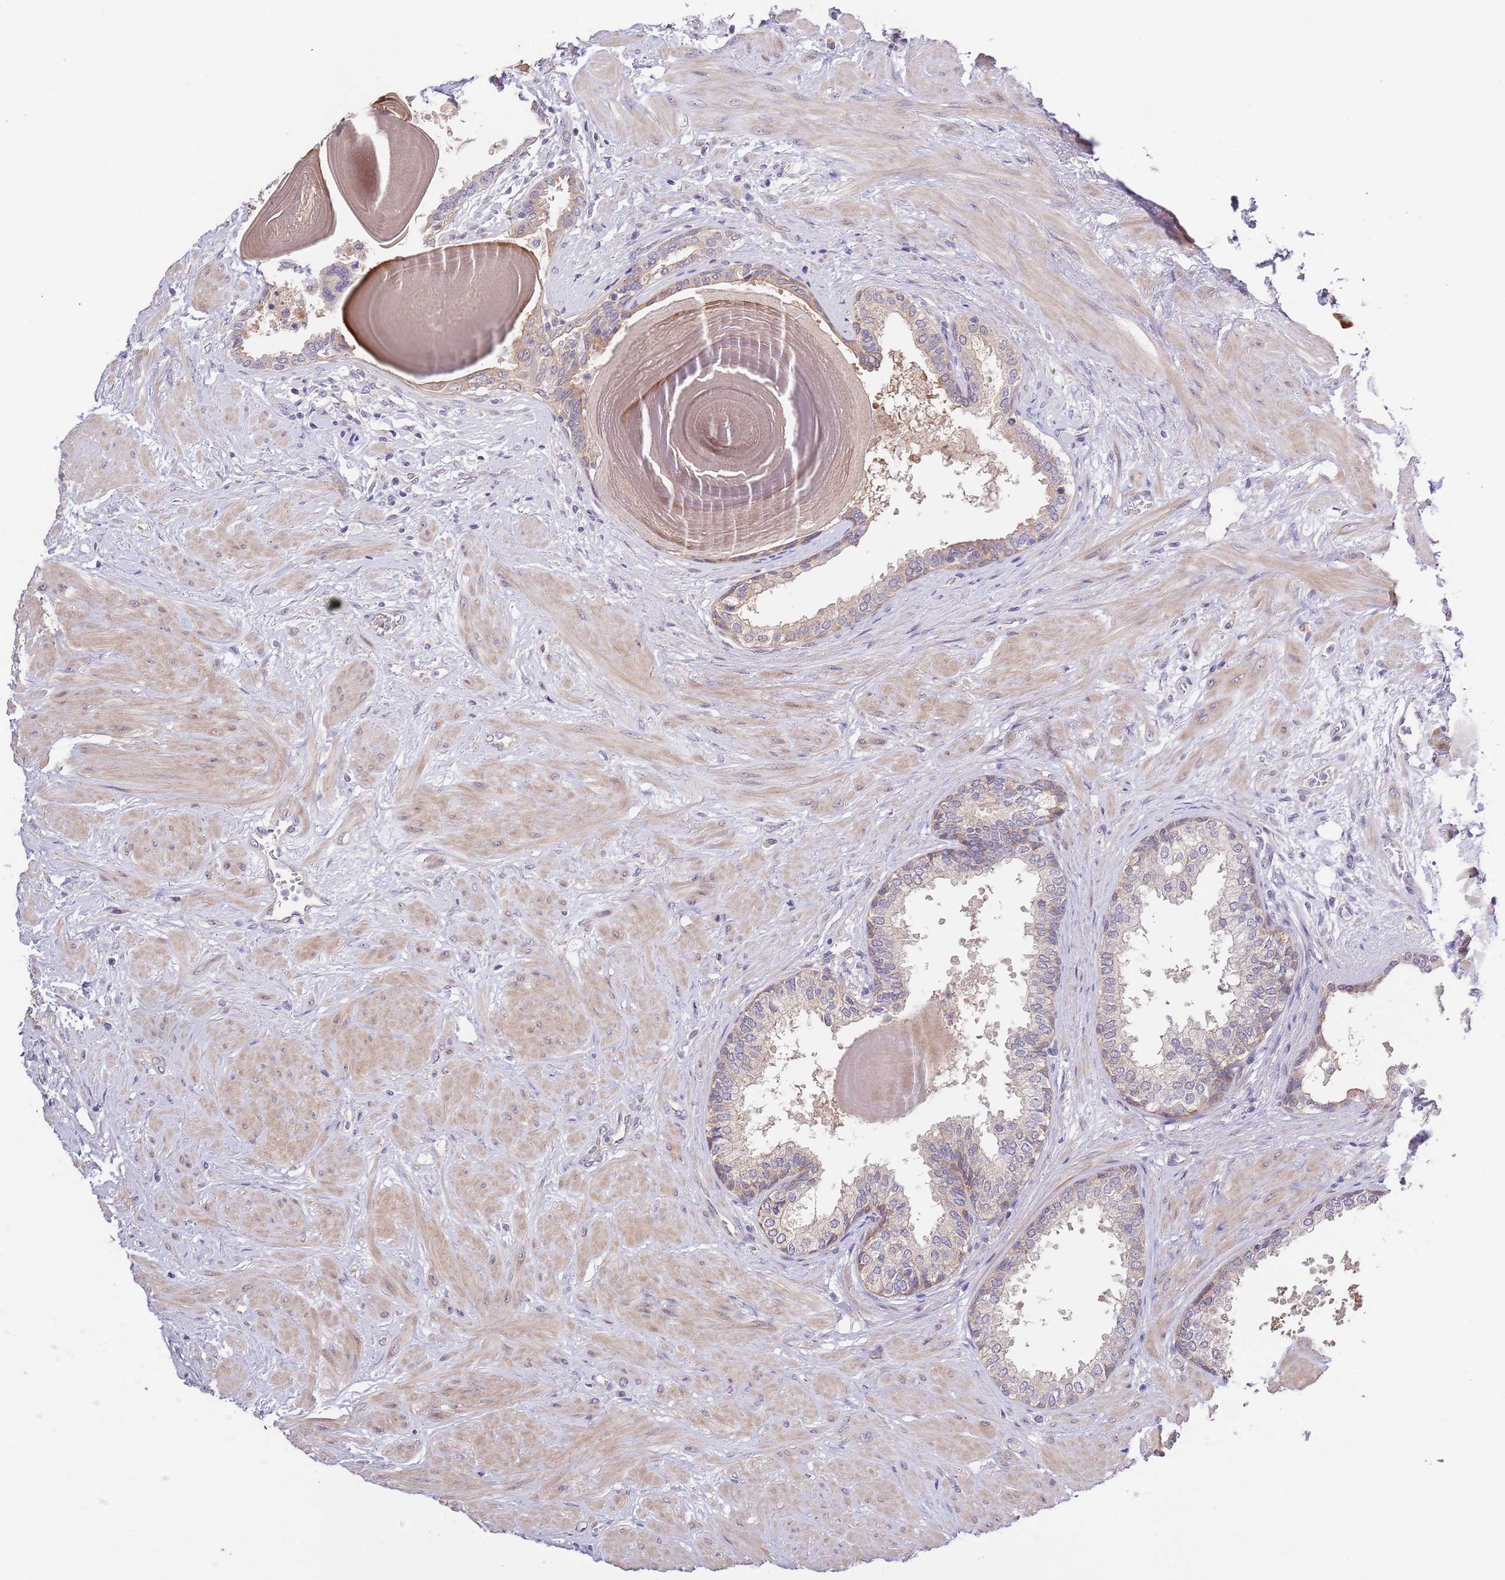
{"staining": {"intensity": "weak", "quantity": "25%-75%", "location": "cytoplasmic/membranous"}, "tissue": "prostate", "cell_type": "Glandular cells", "image_type": "normal", "snomed": [{"axis": "morphology", "description": "Normal tissue, NOS"}, {"axis": "topography", "description": "Prostate"}], "caption": "Protein staining of unremarkable prostate displays weak cytoplasmic/membranous positivity in about 25%-75% of glandular cells. (DAB IHC, brown staining for protein, blue staining for nuclei).", "gene": "LIPJ", "patient": {"sex": "male", "age": 48}}